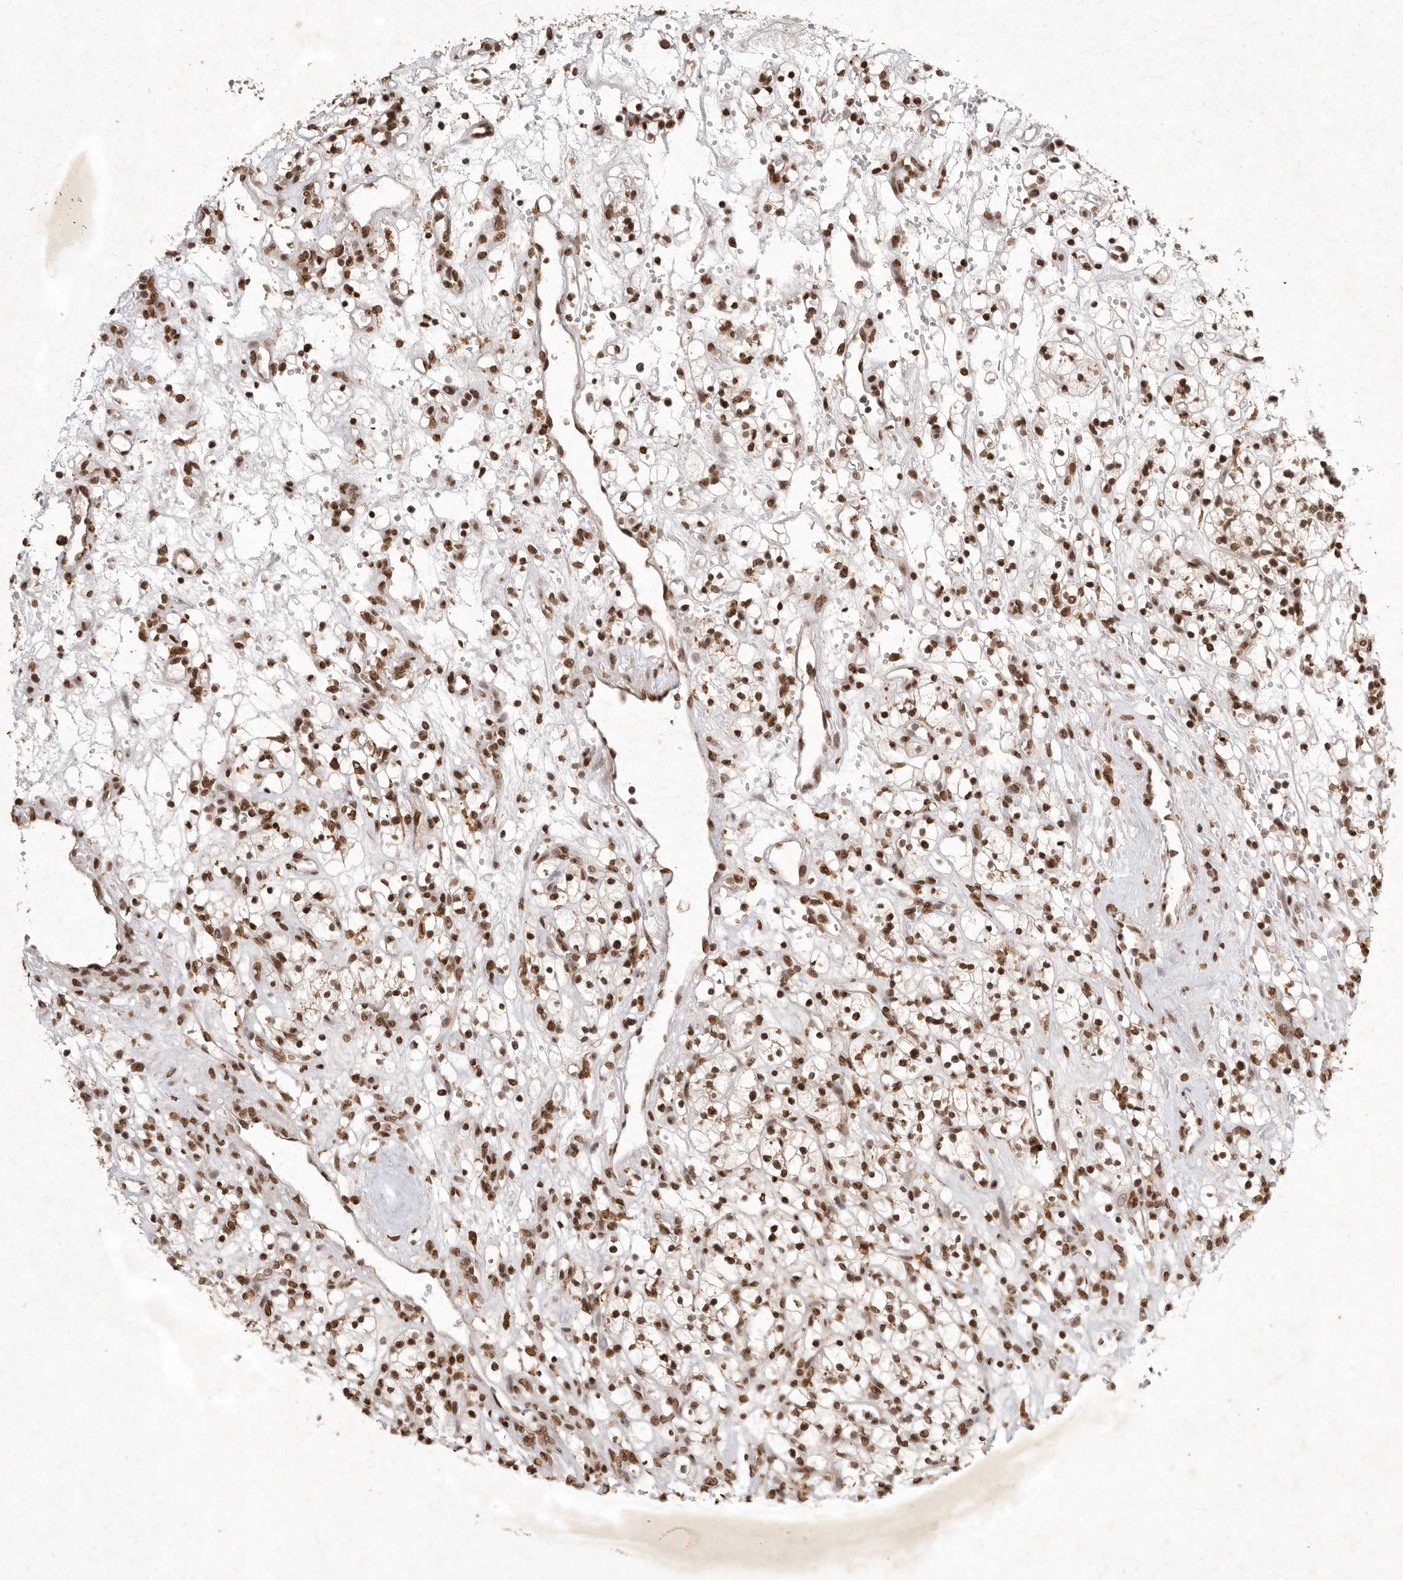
{"staining": {"intensity": "strong", "quantity": ">75%", "location": "nuclear"}, "tissue": "renal cancer", "cell_type": "Tumor cells", "image_type": "cancer", "snomed": [{"axis": "morphology", "description": "Adenocarcinoma, NOS"}, {"axis": "topography", "description": "Kidney"}], "caption": "A high-resolution photomicrograph shows immunohistochemistry (IHC) staining of adenocarcinoma (renal), which reveals strong nuclear expression in about >75% of tumor cells.", "gene": "NKX3-2", "patient": {"sex": "female", "age": 57}}